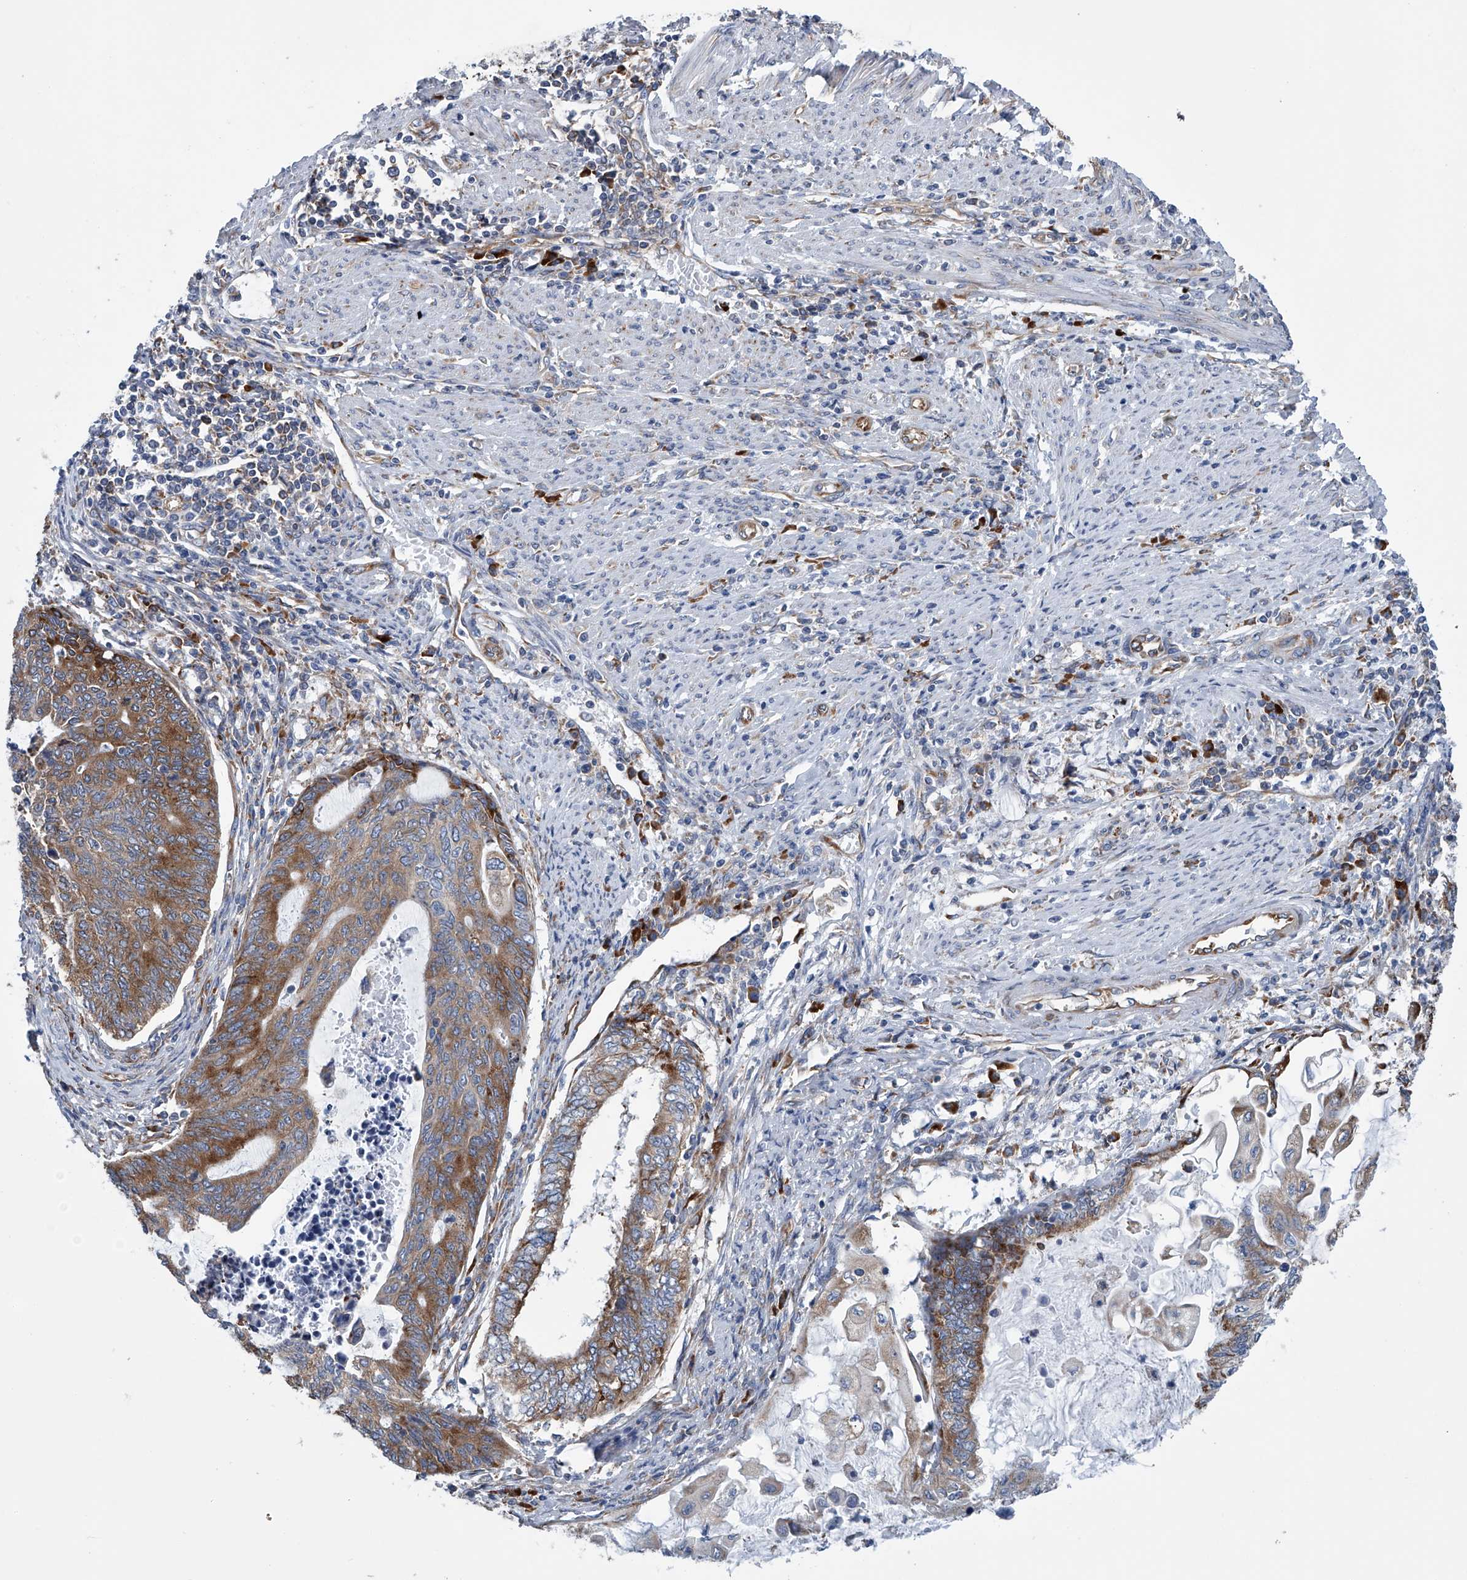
{"staining": {"intensity": "moderate", "quantity": ">75%", "location": "cytoplasmic/membranous"}, "tissue": "endometrial cancer", "cell_type": "Tumor cells", "image_type": "cancer", "snomed": [{"axis": "morphology", "description": "Adenocarcinoma, NOS"}, {"axis": "topography", "description": "Uterus"}, {"axis": "topography", "description": "Endometrium"}], "caption": "This image exhibits immunohistochemistry (IHC) staining of endometrial adenocarcinoma, with medium moderate cytoplasmic/membranous positivity in about >75% of tumor cells.", "gene": "RPL26L1", "patient": {"sex": "female", "age": 70}}